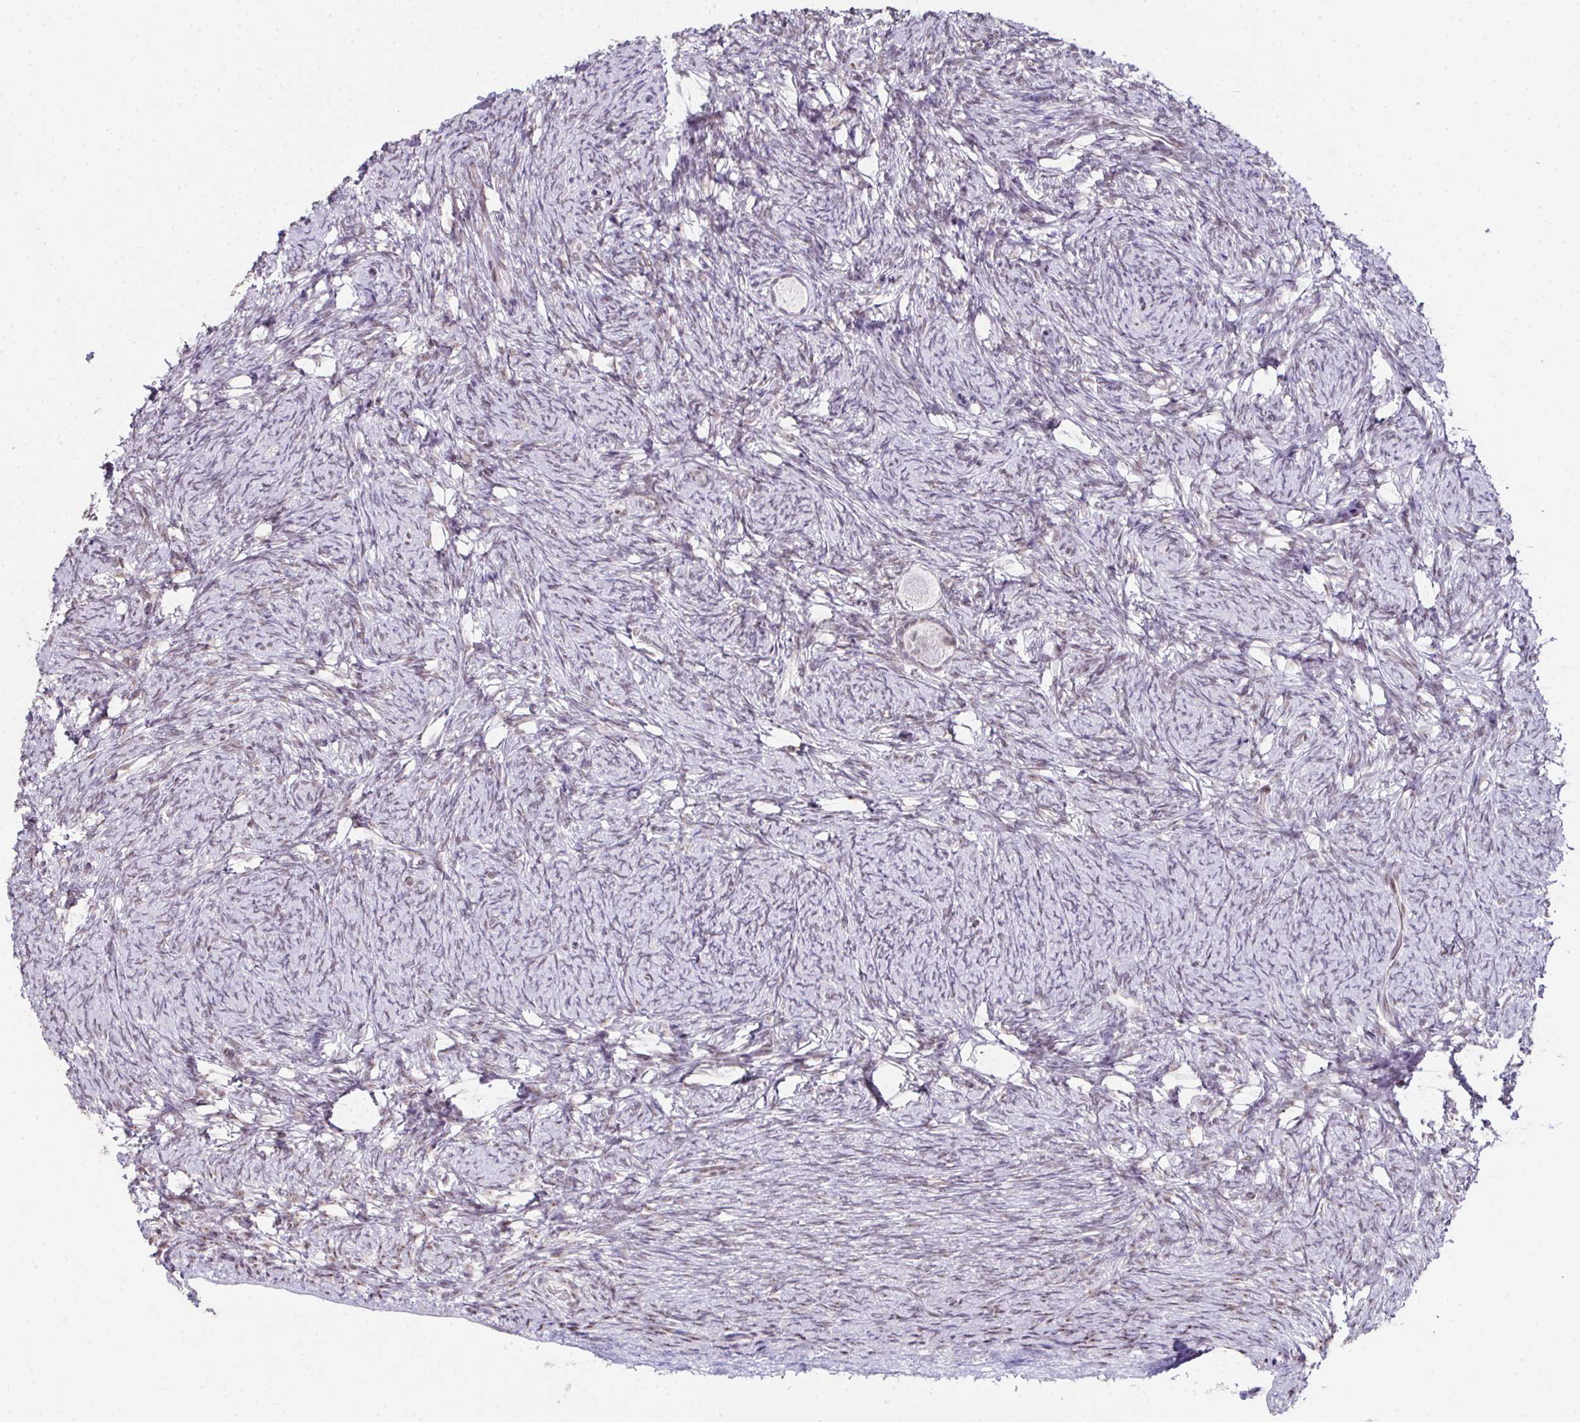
{"staining": {"intensity": "negative", "quantity": "none", "location": "none"}, "tissue": "ovary", "cell_type": "Follicle cells", "image_type": "normal", "snomed": [{"axis": "morphology", "description": "Normal tissue, NOS"}, {"axis": "topography", "description": "Ovary"}], "caption": "A micrograph of ovary stained for a protein reveals no brown staining in follicle cells. (DAB (3,3'-diaminobenzidine) immunohistochemistry (IHC) with hematoxylin counter stain).", "gene": "ZNF800", "patient": {"sex": "female", "age": 34}}